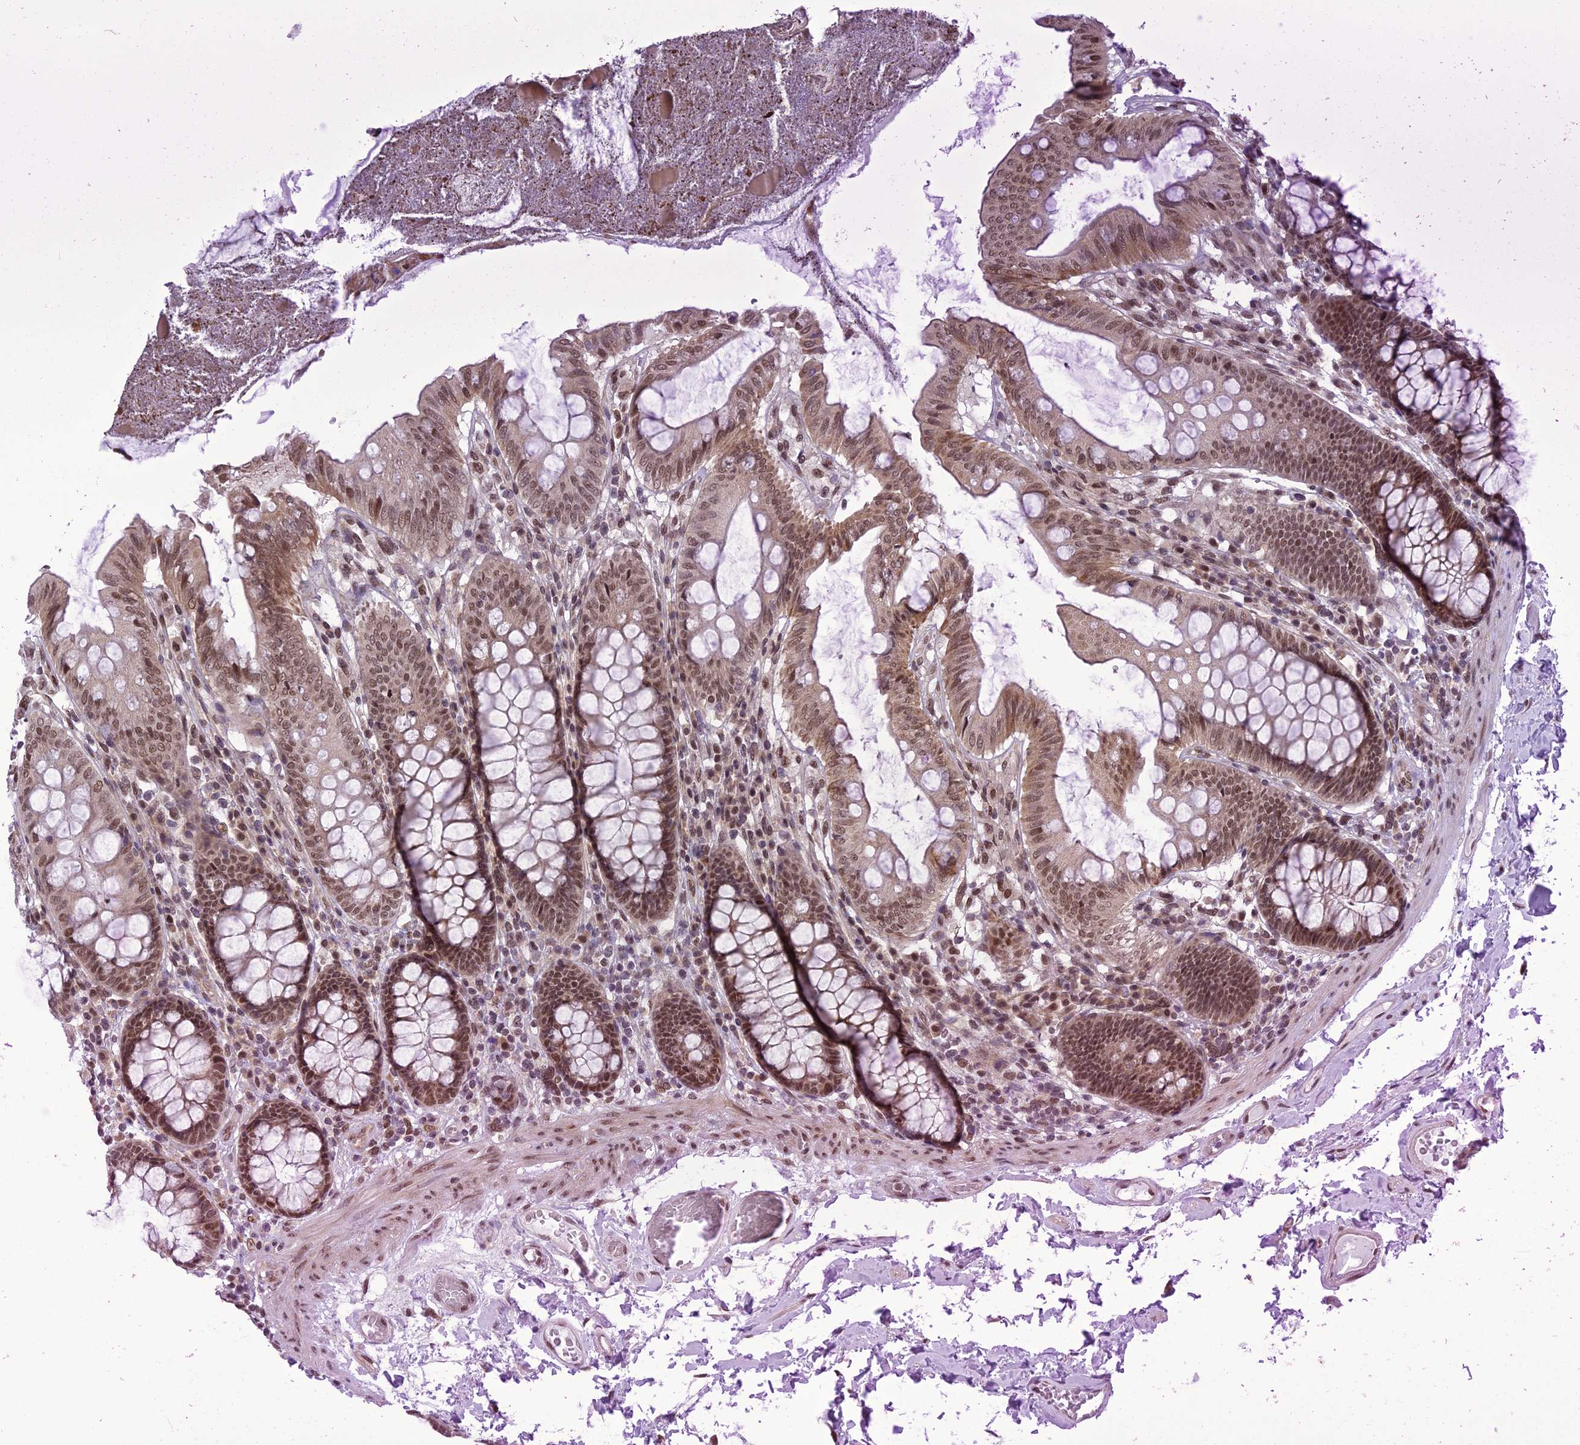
{"staining": {"intensity": "moderate", "quantity": ">75%", "location": "nuclear"}, "tissue": "colon", "cell_type": "Endothelial cells", "image_type": "normal", "snomed": [{"axis": "morphology", "description": "Normal tissue, NOS"}, {"axis": "topography", "description": "Colon"}], "caption": "Protein expression analysis of unremarkable human colon reveals moderate nuclear expression in about >75% of endothelial cells. The staining was performed using DAB (3,3'-diaminobenzidine) to visualize the protein expression in brown, while the nuclei were stained in blue with hematoxylin (Magnification: 20x).", "gene": "RTRAF", "patient": {"sex": "male", "age": 84}}